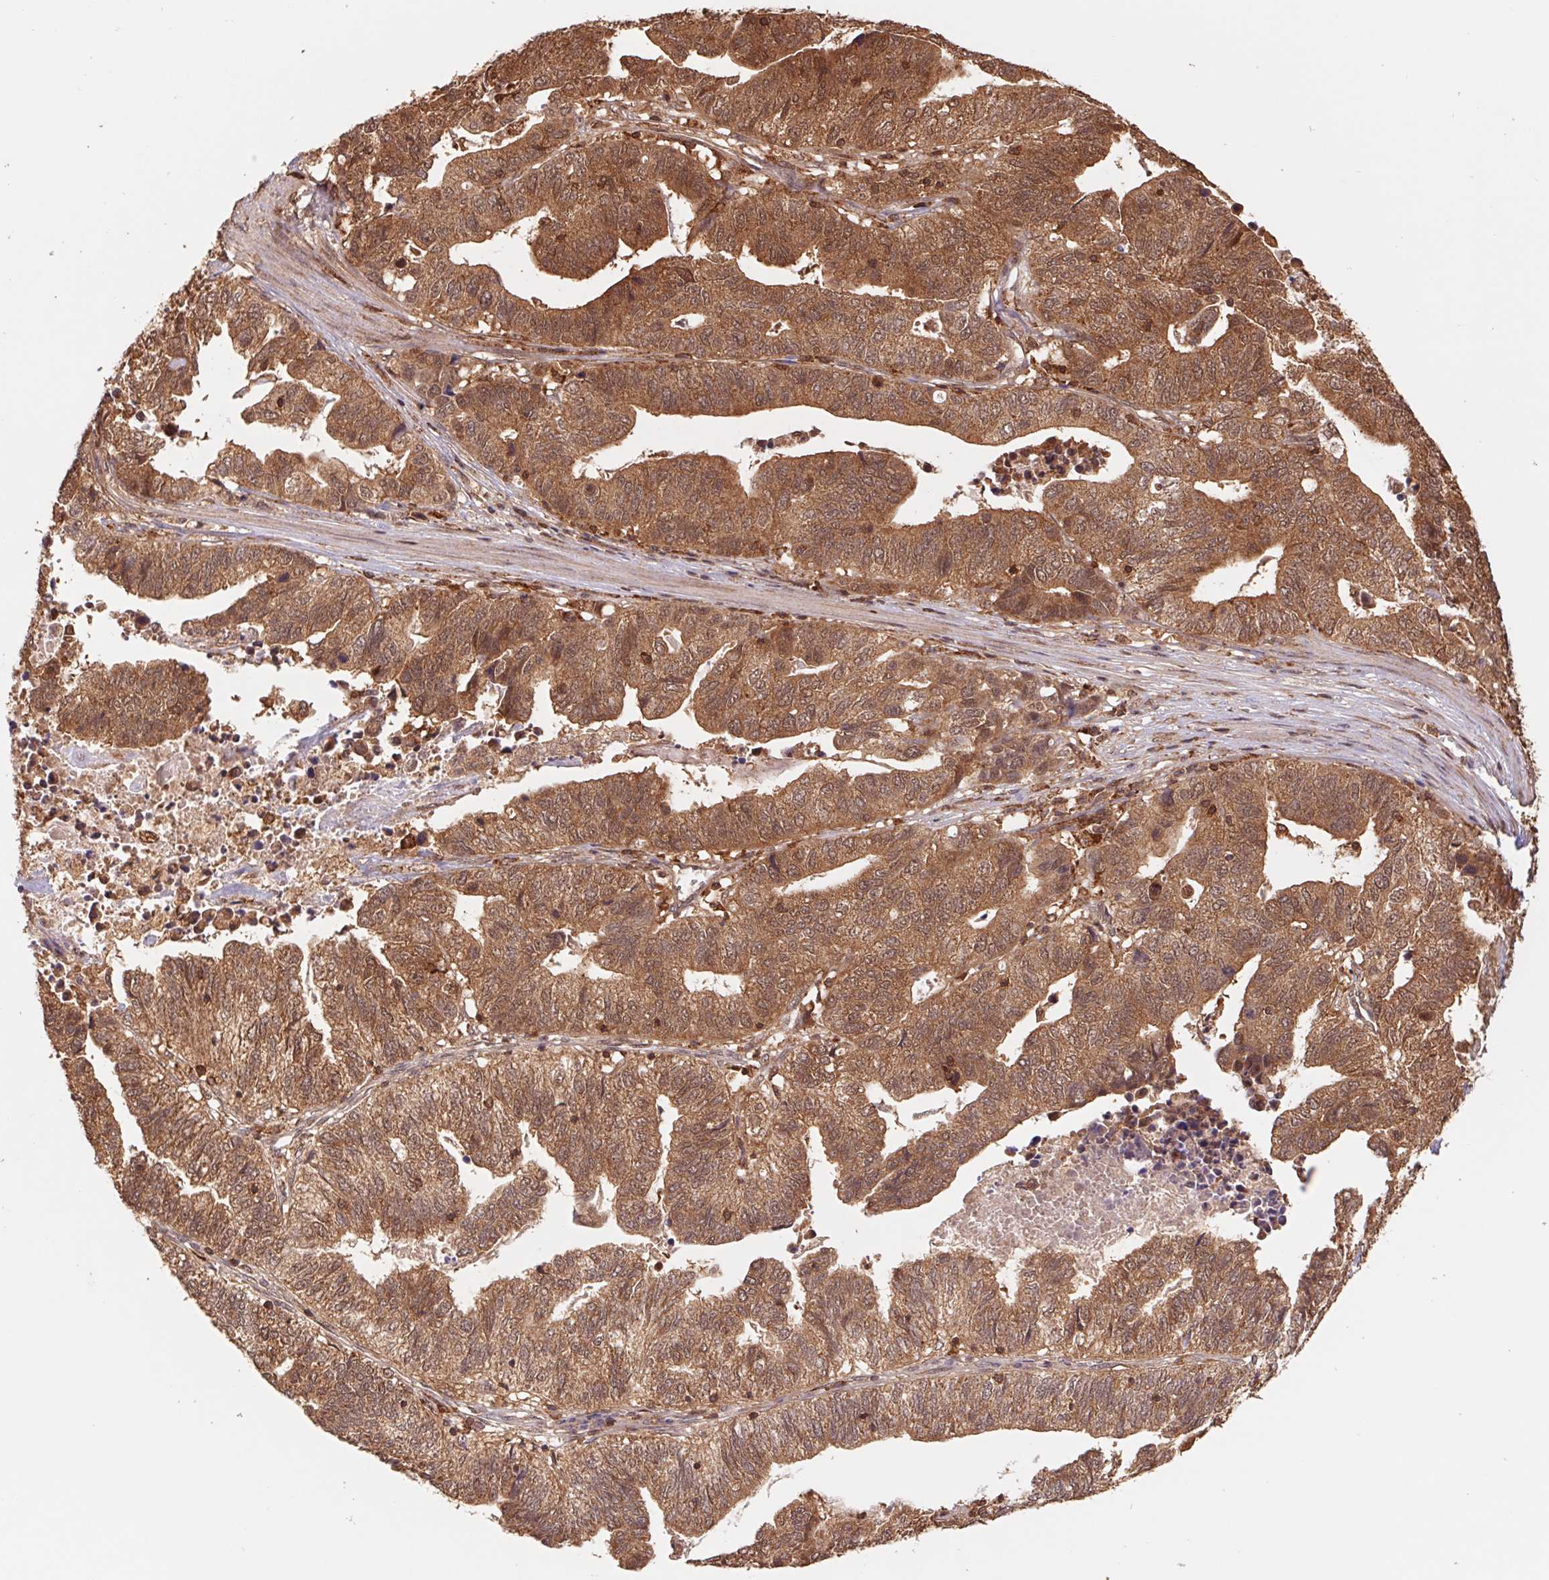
{"staining": {"intensity": "strong", "quantity": ">75%", "location": "cytoplasmic/membranous"}, "tissue": "stomach cancer", "cell_type": "Tumor cells", "image_type": "cancer", "snomed": [{"axis": "morphology", "description": "Adenocarcinoma, NOS"}, {"axis": "topography", "description": "Stomach, upper"}], "caption": "Human stomach cancer (adenocarcinoma) stained with a protein marker demonstrates strong staining in tumor cells.", "gene": "URM1", "patient": {"sex": "female", "age": 67}}